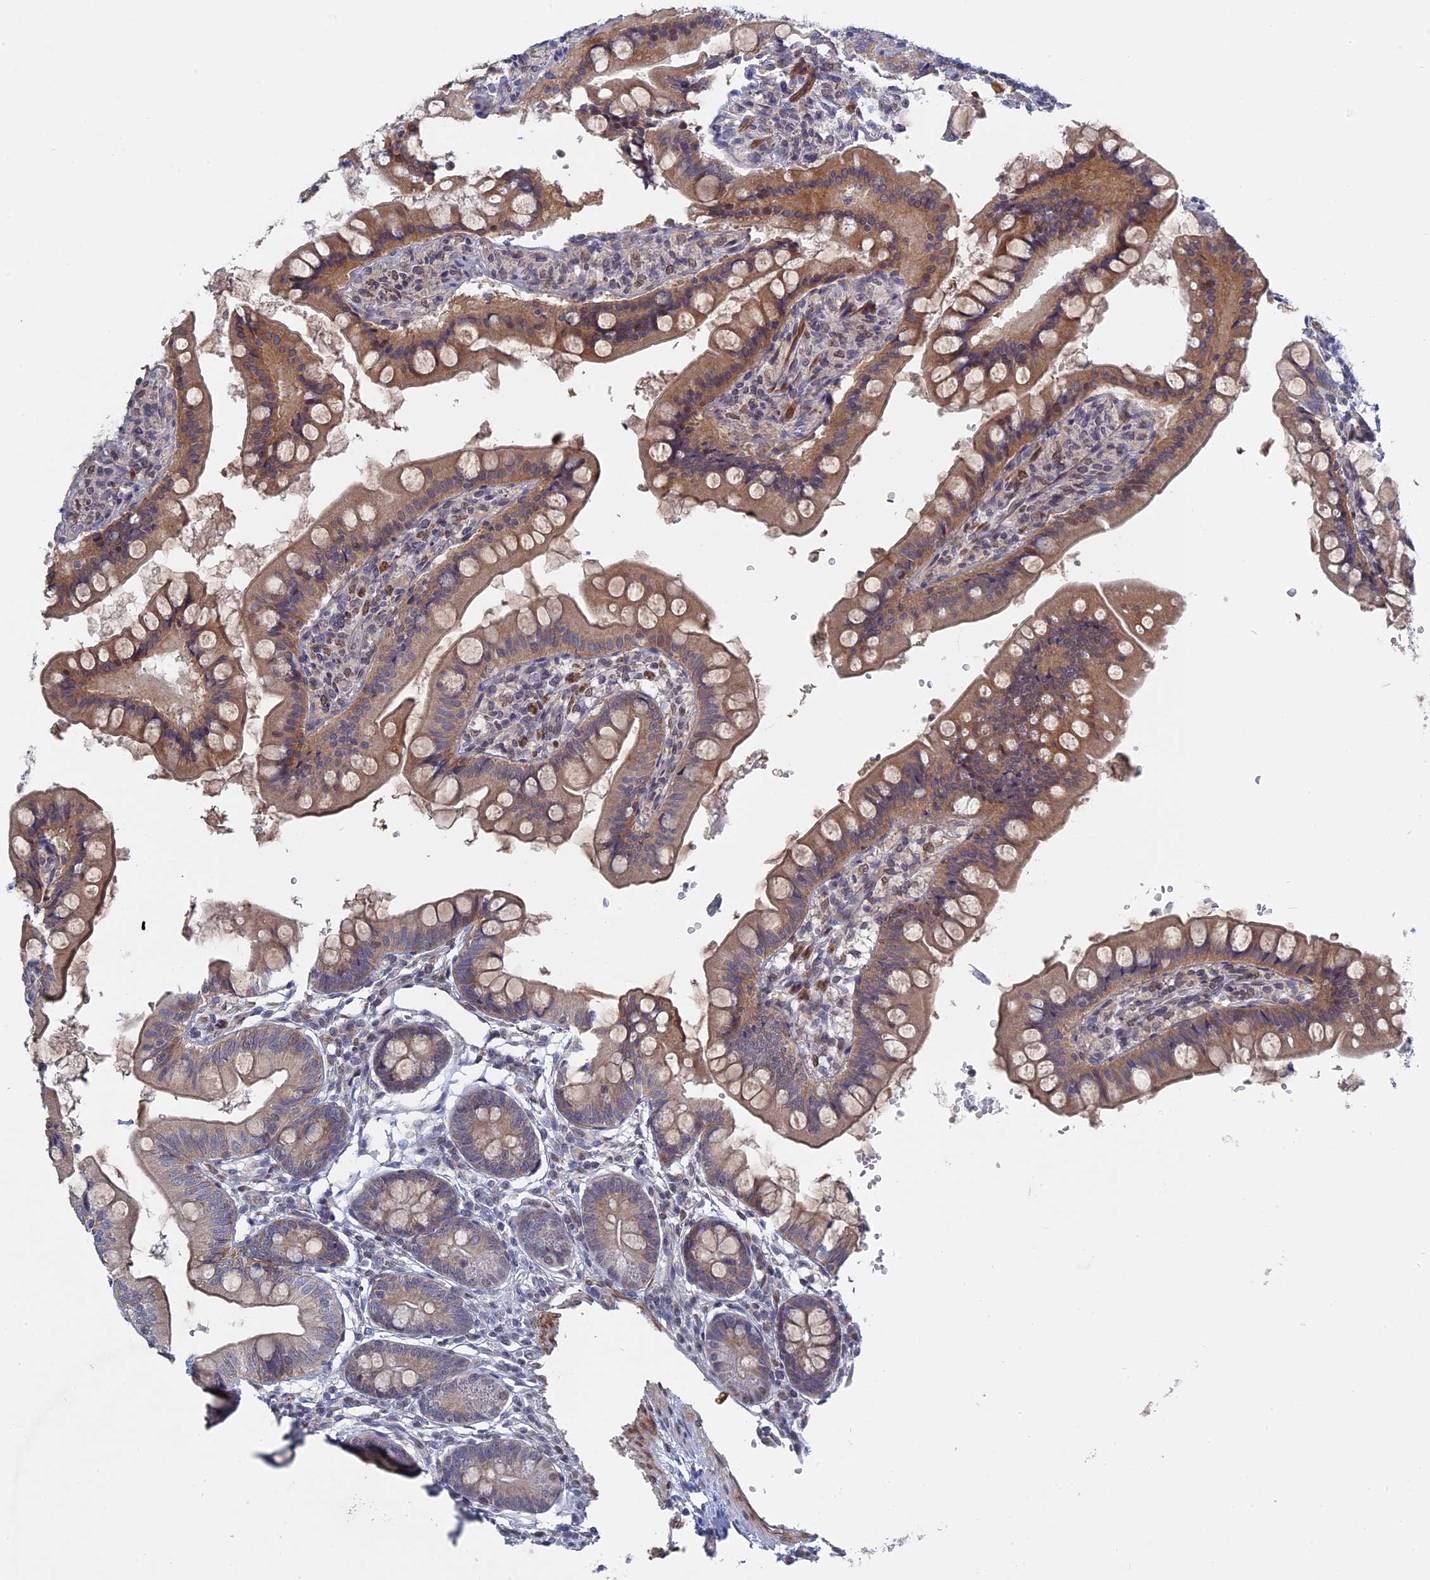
{"staining": {"intensity": "moderate", "quantity": "25%-75%", "location": "cytoplasmic/membranous"}, "tissue": "small intestine", "cell_type": "Glandular cells", "image_type": "normal", "snomed": [{"axis": "morphology", "description": "Normal tissue, NOS"}, {"axis": "topography", "description": "Small intestine"}], "caption": "The photomicrograph displays staining of normal small intestine, revealing moderate cytoplasmic/membranous protein staining (brown color) within glandular cells.", "gene": "MTRF1", "patient": {"sex": "male", "age": 7}}